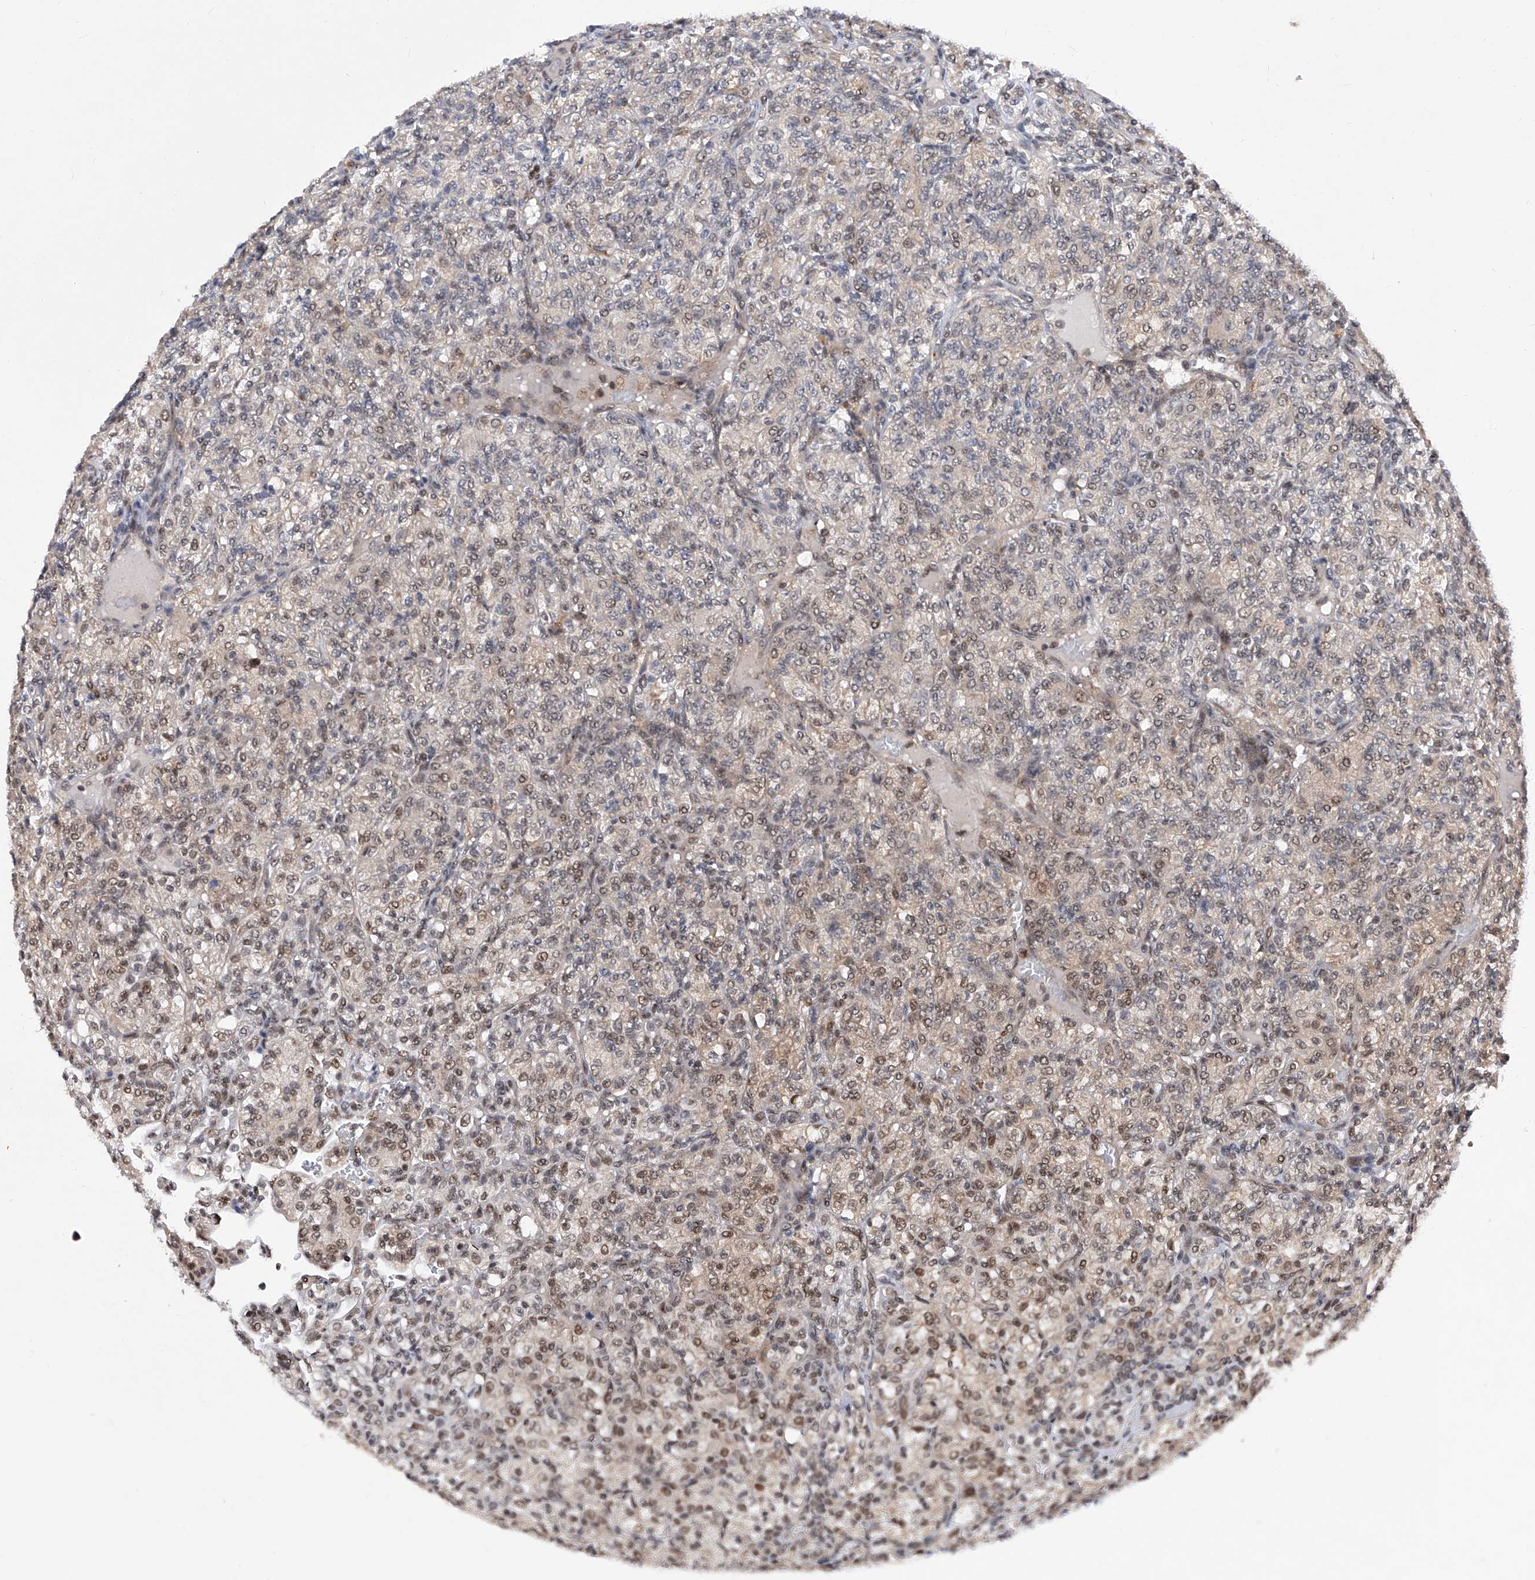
{"staining": {"intensity": "moderate", "quantity": "<25%", "location": "cytoplasmic/membranous,nuclear"}, "tissue": "renal cancer", "cell_type": "Tumor cells", "image_type": "cancer", "snomed": [{"axis": "morphology", "description": "Adenocarcinoma, NOS"}, {"axis": "topography", "description": "Kidney"}], "caption": "About <25% of tumor cells in renal cancer (adenocarcinoma) exhibit moderate cytoplasmic/membranous and nuclear protein staining as visualized by brown immunohistochemical staining.", "gene": "RAD54L", "patient": {"sex": "male", "age": 77}}